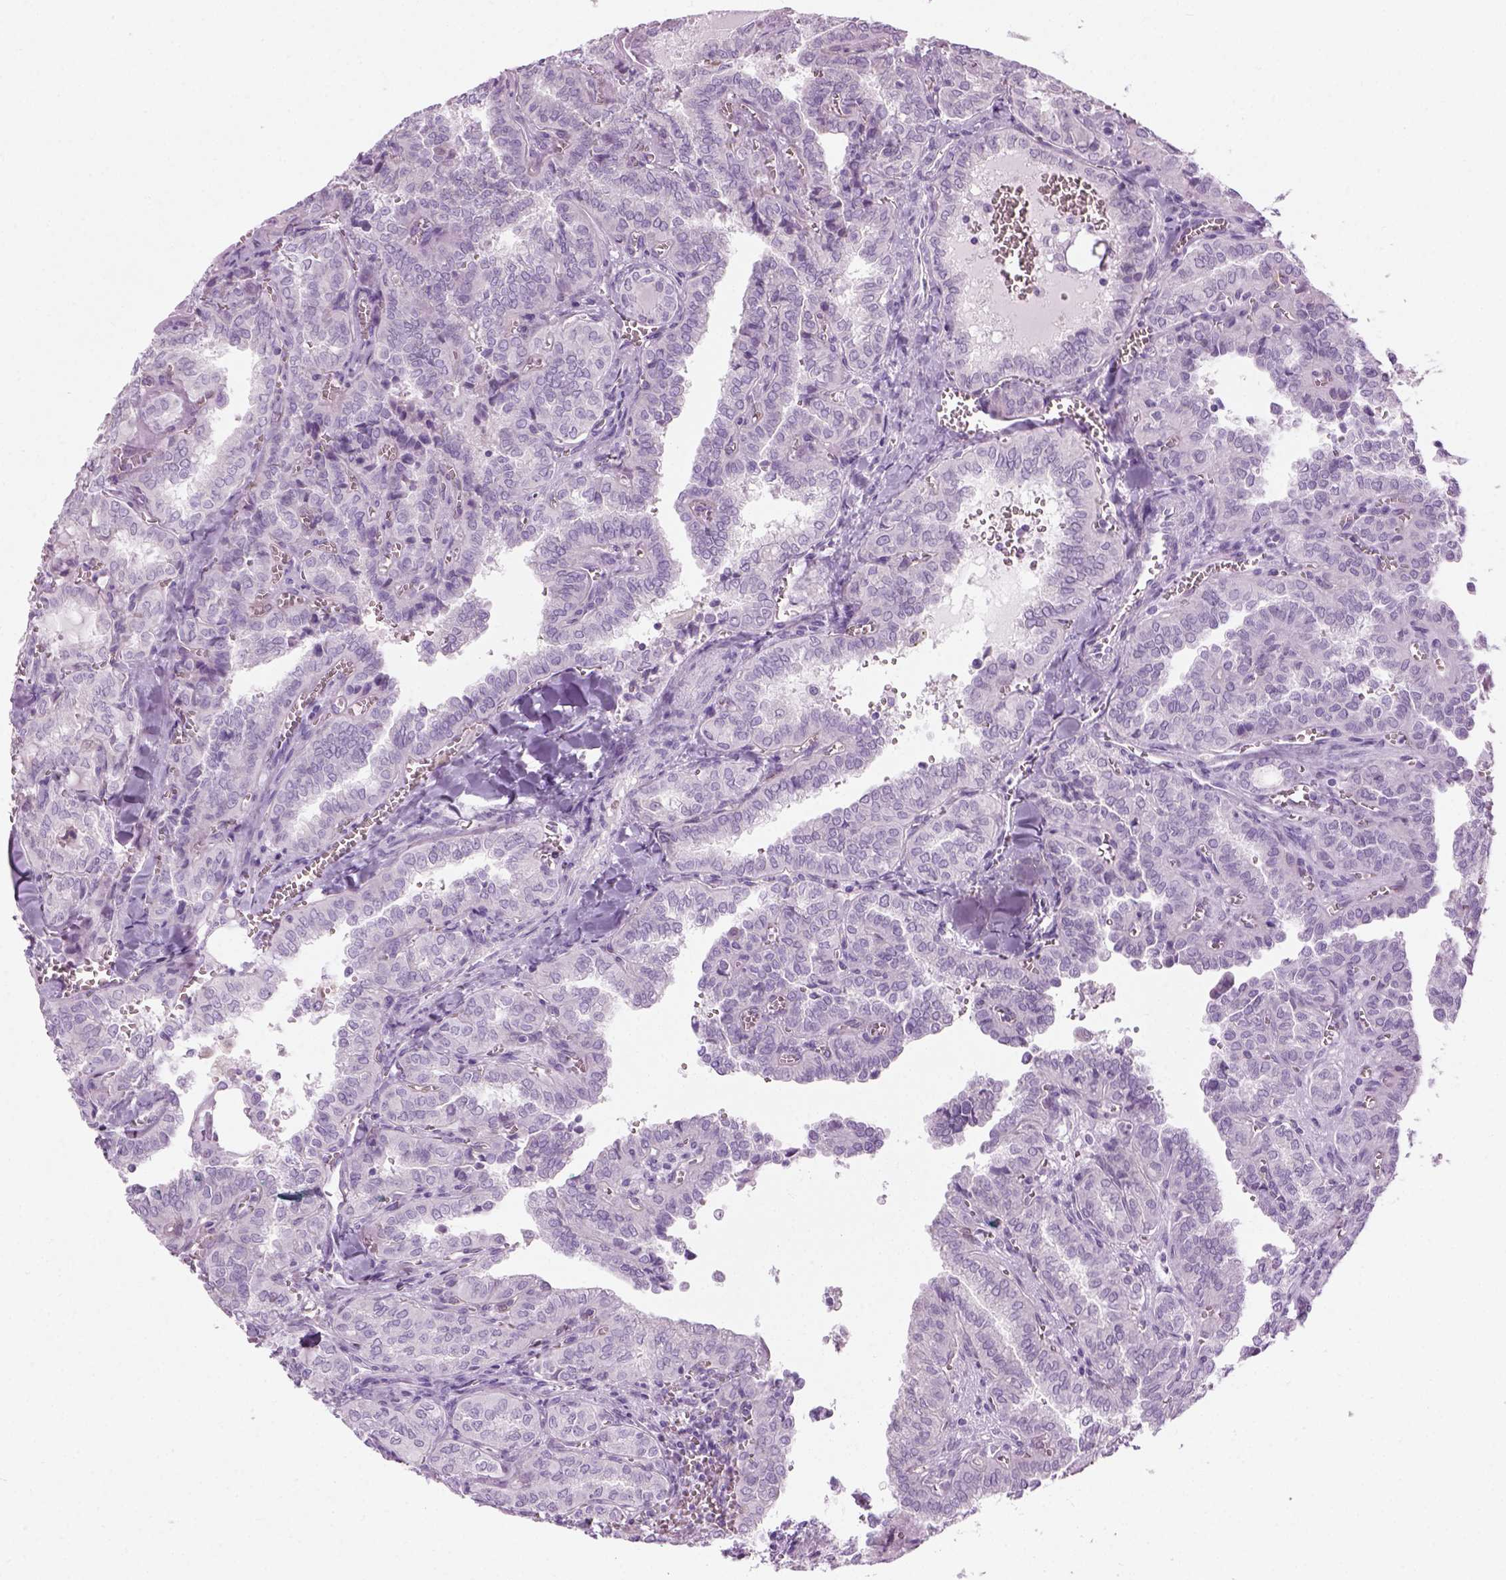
{"staining": {"intensity": "negative", "quantity": "none", "location": "none"}, "tissue": "thyroid cancer", "cell_type": "Tumor cells", "image_type": "cancer", "snomed": [{"axis": "morphology", "description": "Papillary adenocarcinoma, NOS"}, {"axis": "topography", "description": "Thyroid gland"}], "caption": "The immunohistochemistry (IHC) image has no significant expression in tumor cells of papillary adenocarcinoma (thyroid) tissue.", "gene": "CIBAR2", "patient": {"sex": "female", "age": 41}}